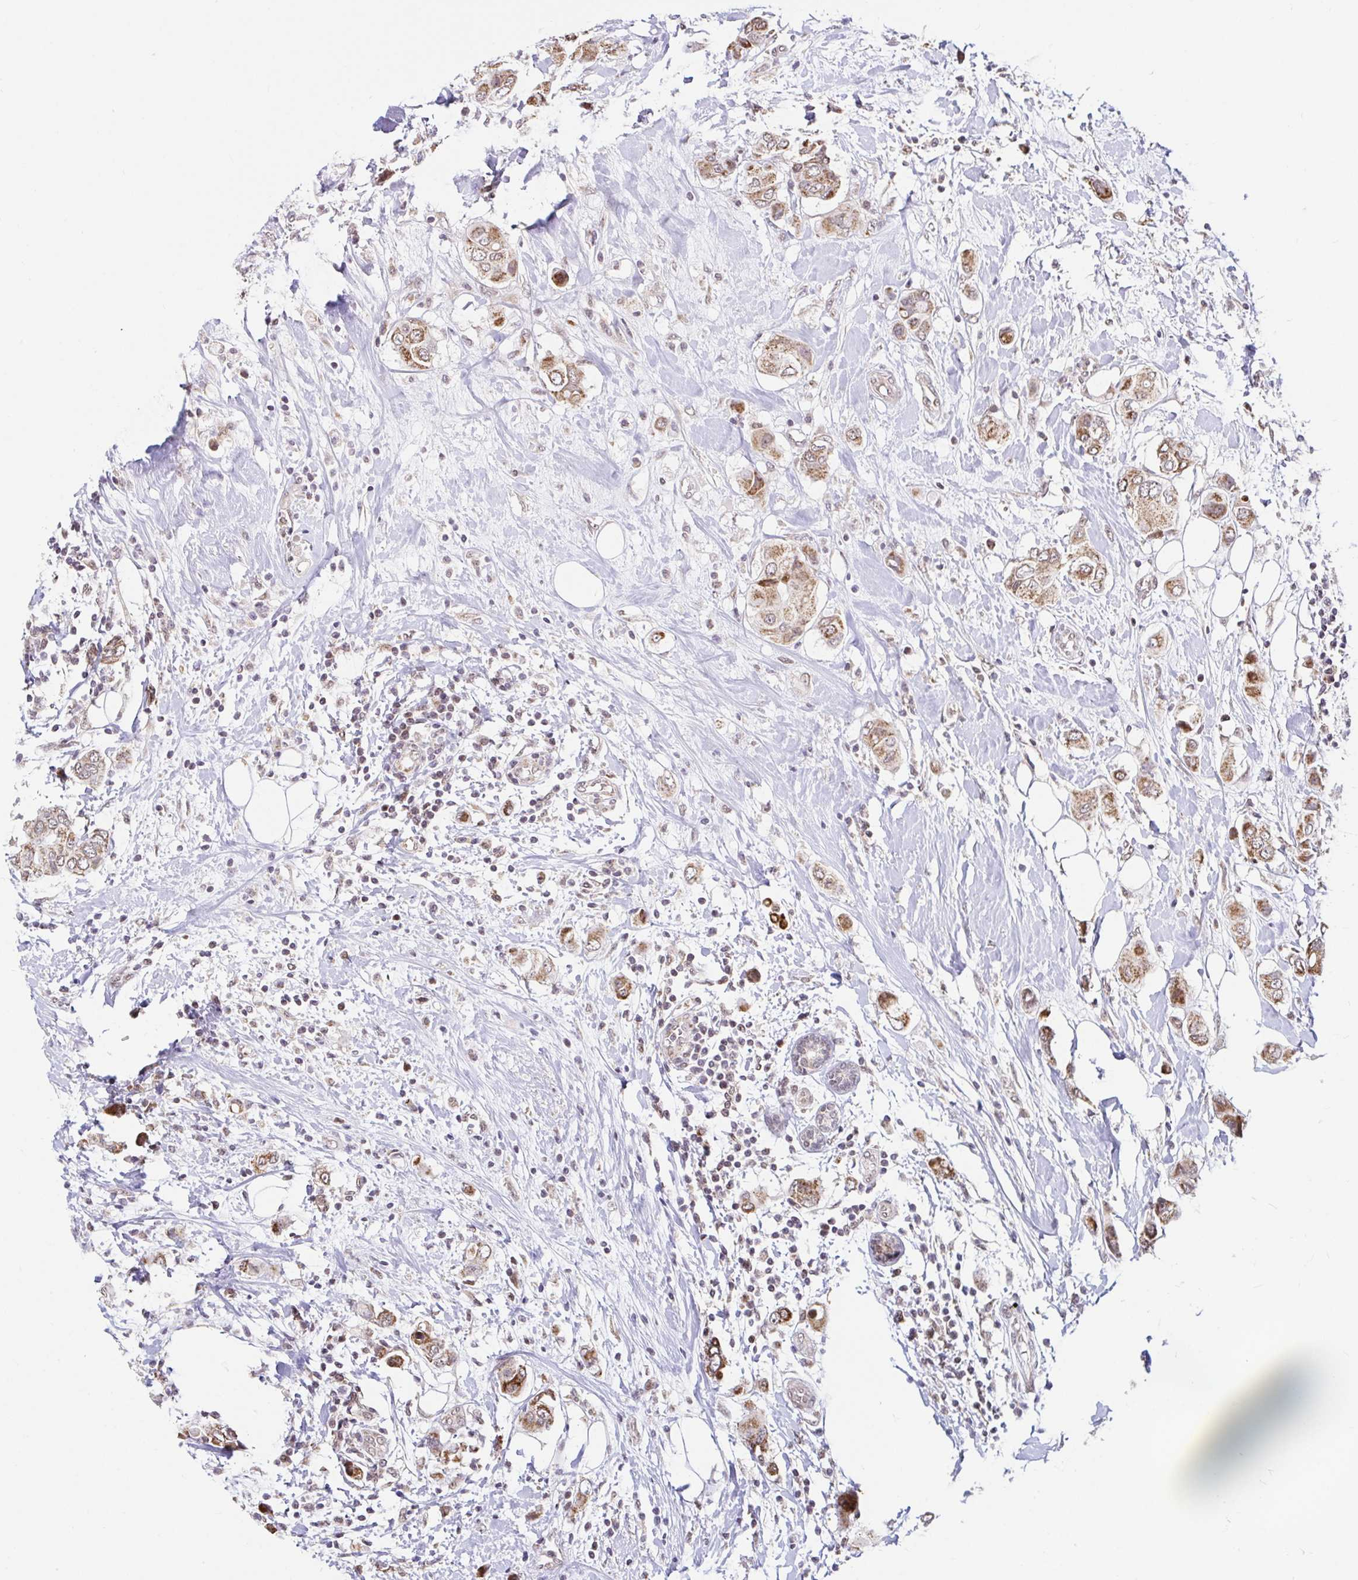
{"staining": {"intensity": "moderate", "quantity": ">75%", "location": "cytoplasmic/membranous"}, "tissue": "breast cancer", "cell_type": "Tumor cells", "image_type": "cancer", "snomed": [{"axis": "morphology", "description": "Lobular carcinoma"}, {"axis": "topography", "description": "Breast"}], "caption": "The photomicrograph displays staining of breast cancer, revealing moderate cytoplasmic/membranous protein positivity (brown color) within tumor cells.", "gene": "TIMM50", "patient": {"sex": "female", "age": 51}}